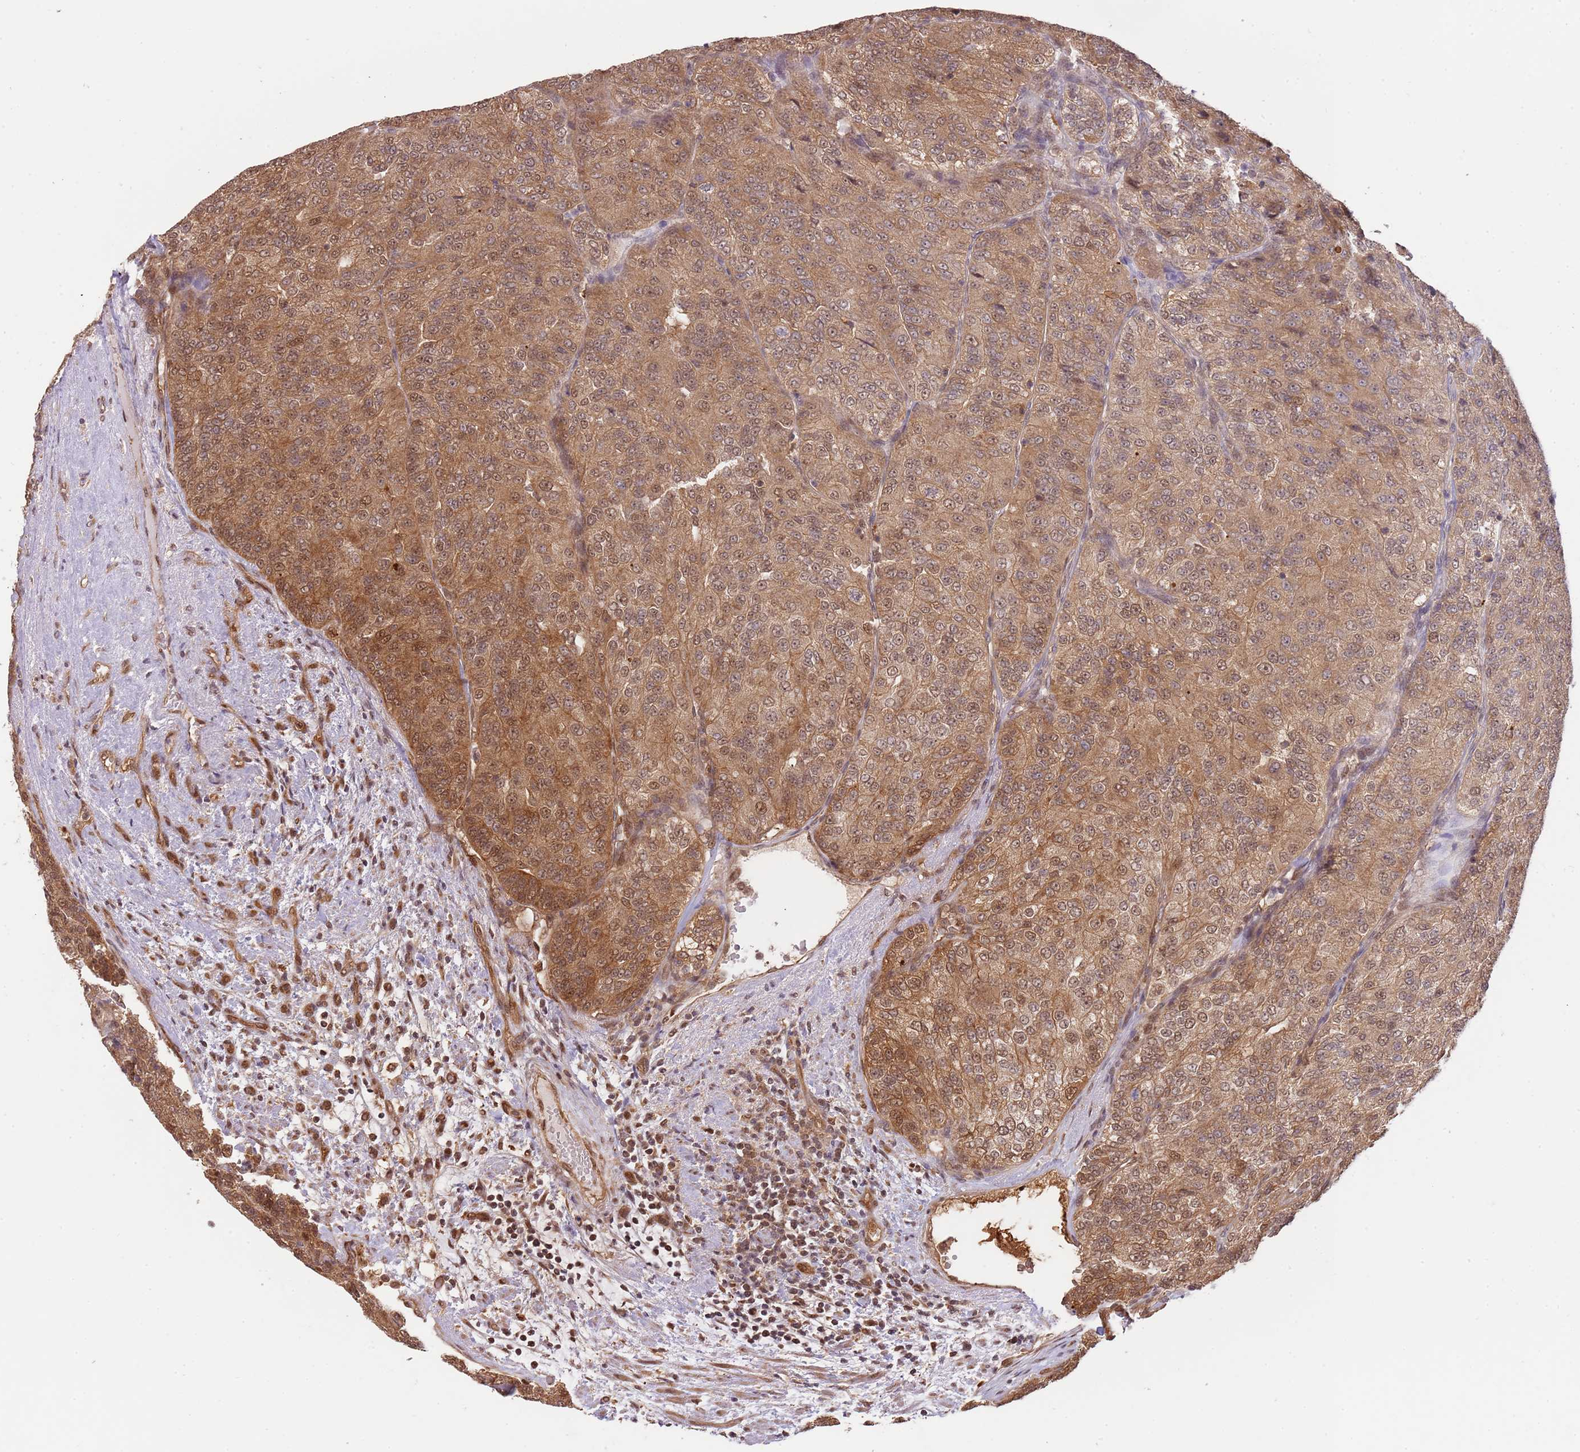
{"staining": {"intensity": "moderate", "quantity": ">75%", "location": "cytoplasmic/membranous,nuclear"}, "tissue": "renal cancer", "cell_type": "Tumor cells", "image_type": "cancer", "snomed": [{"axis": "morphology", "description": "Adenocarcinoma, NOS"}, {"axis": "topography", "description": "Kidney"}], "caption": "Protein staining reveals moderate cytoplasmic/membranous and nuclear expression in about >75% of tumor cells in adenocarcinoma (renal).", "gene": "PLSCR5", "patient": {"sex": "female", "age": 63}}